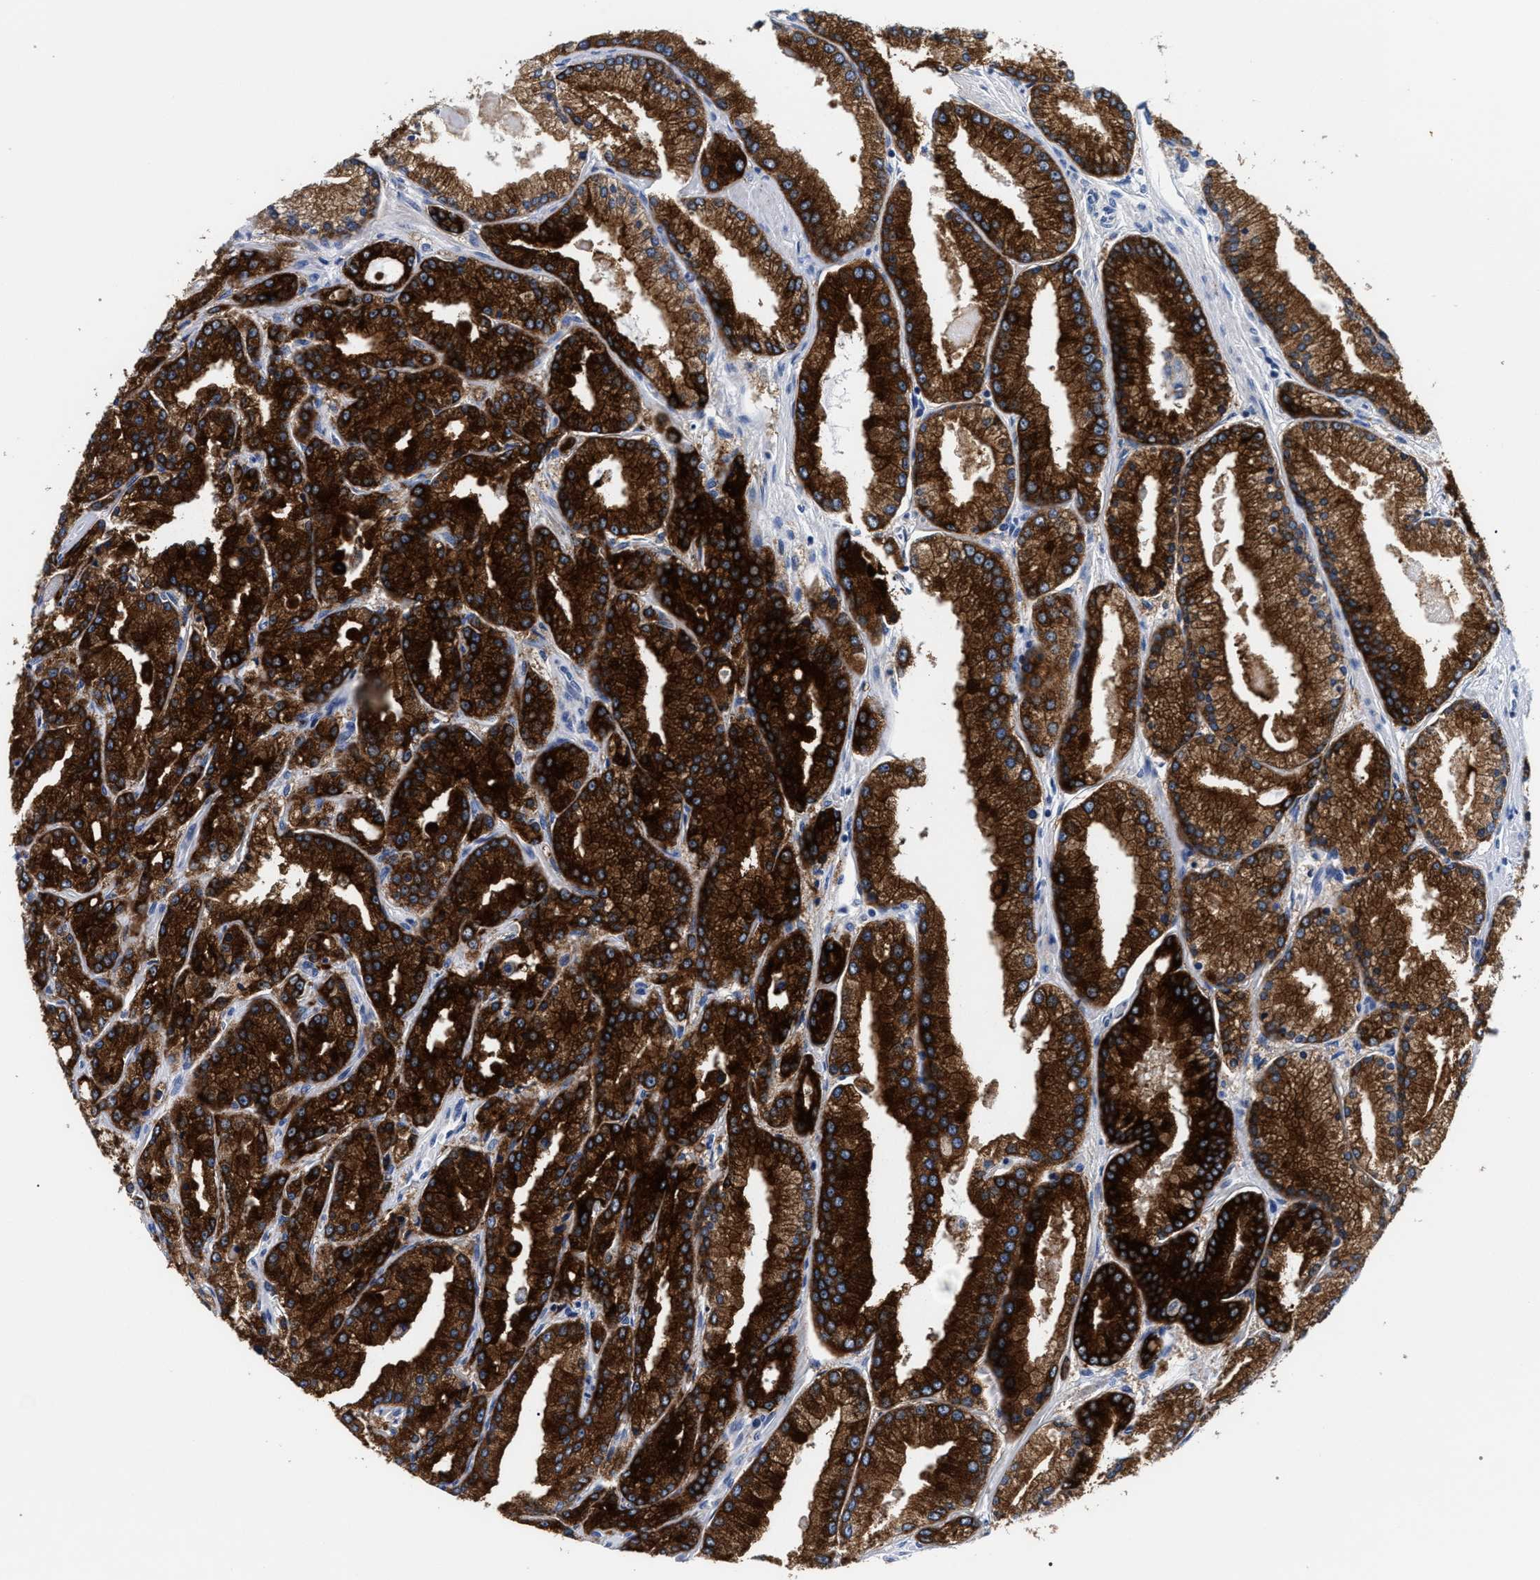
{"staining": {"intensity": "strong", "quantity": ">75%", "location": "cytoplasmic/membranous"}, "tissue": "prostate cancer", "cell_type": "Tumor cells", "image_type": "cancer", "snomed": [{"axis": "morphology", "description": "Adenocarcinoma, High grade"}, {"axis": "topography", "description": "Prostate"}], "caption": "Tumor cells exhibit high levels of strong cytoplasmic/membranous positivity in approximately >75% of cells in human prostate cancer (adenocarcinoma (high-grade)).", "gene": "RAB3B", "patient": {"sex": "male", "age": 61}}